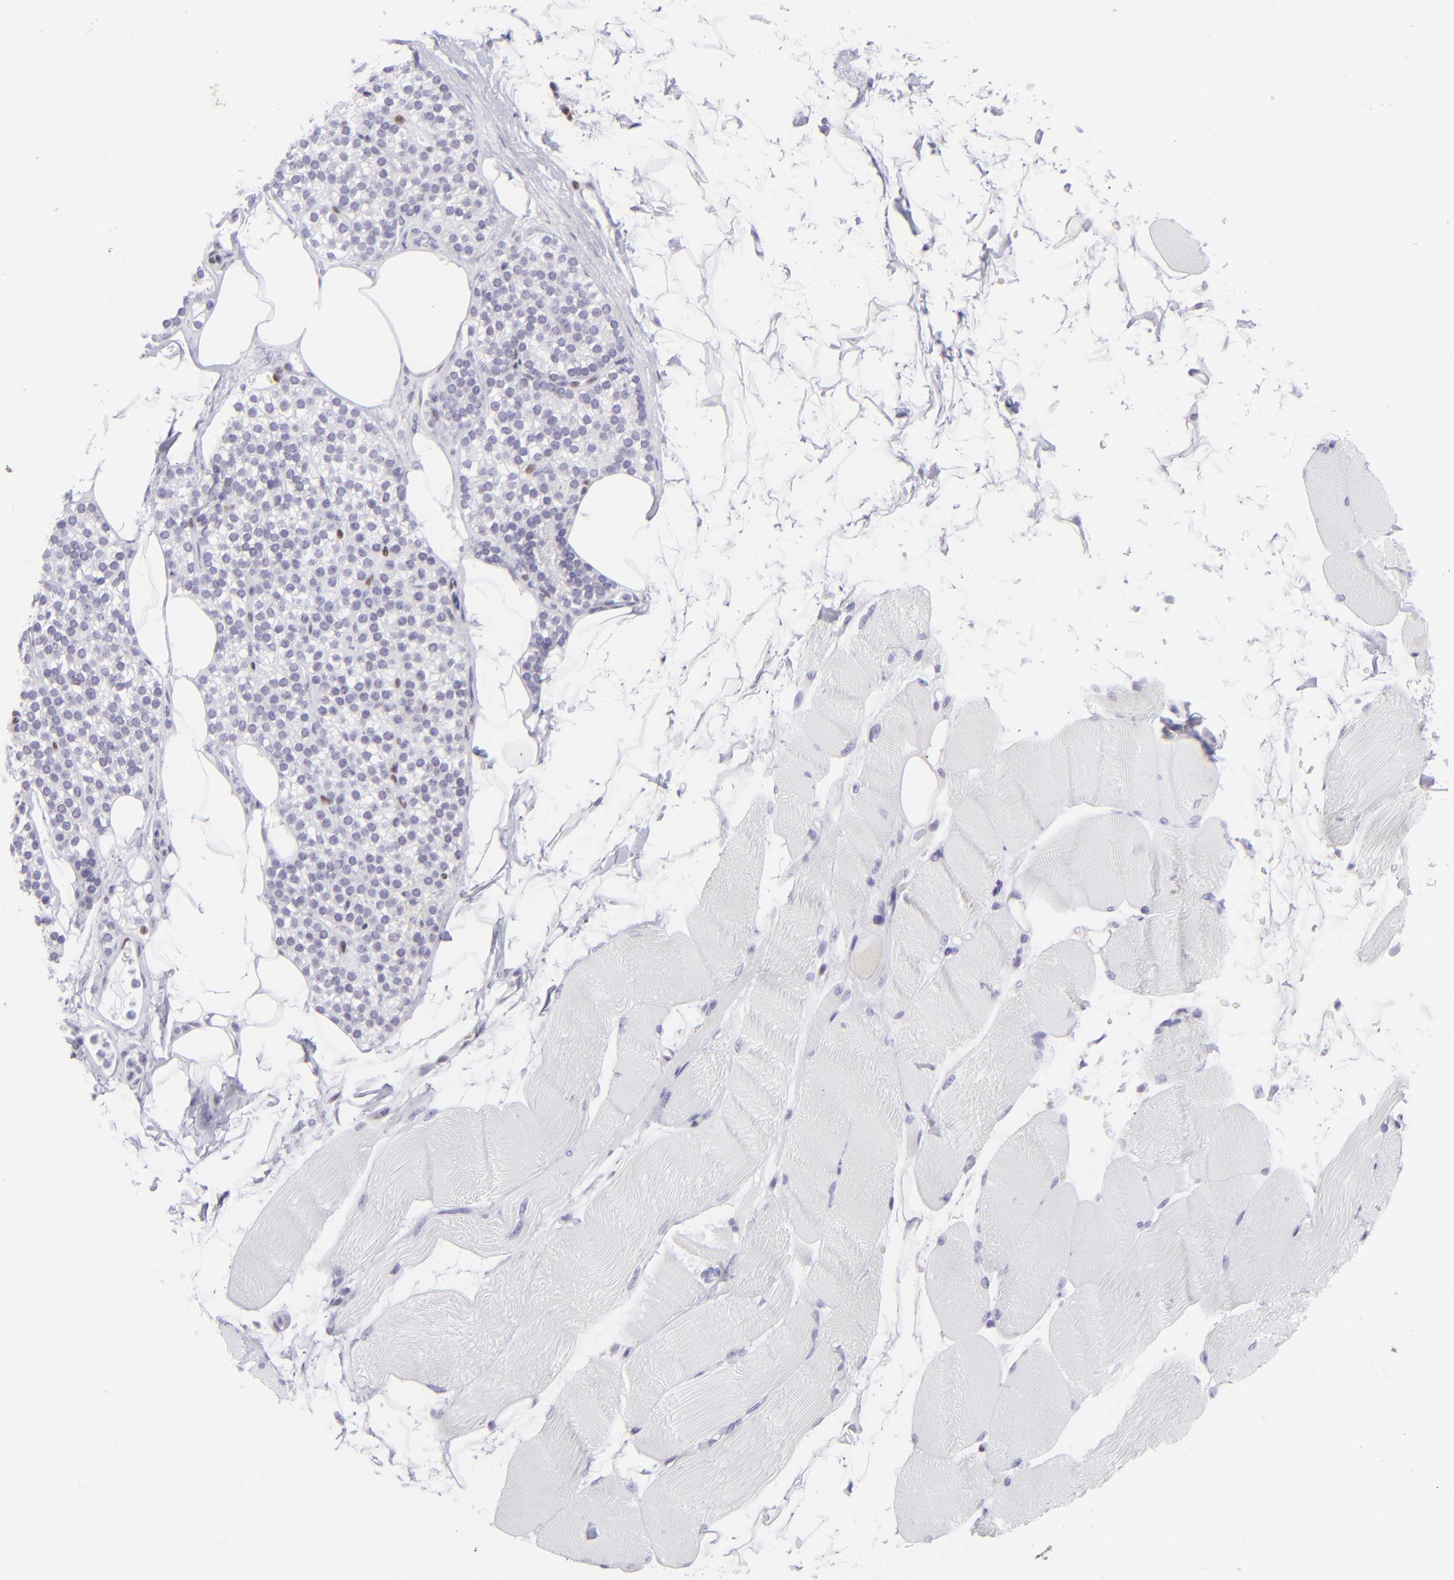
{"staining": {"intensity": "negative", "quantity": "none", "location": "none"}, "tissue": "skeletal muscle", "cell_type": "Myocytes", "image_type": "normal", "snomed": [{"axis": "morphology", "description": "Normal tissue, NOS"}, {"axis": "topography", "description": "Skeletal muscle"}, {"axis": "topography", "description": "Parathyroid gland"}], "caption": "Immunohistochemistry of unremarkable skeletal muscle shows no staining in myocytes.", "gene": "ETS1", "patient": {"sex": "female", "age": 37}}